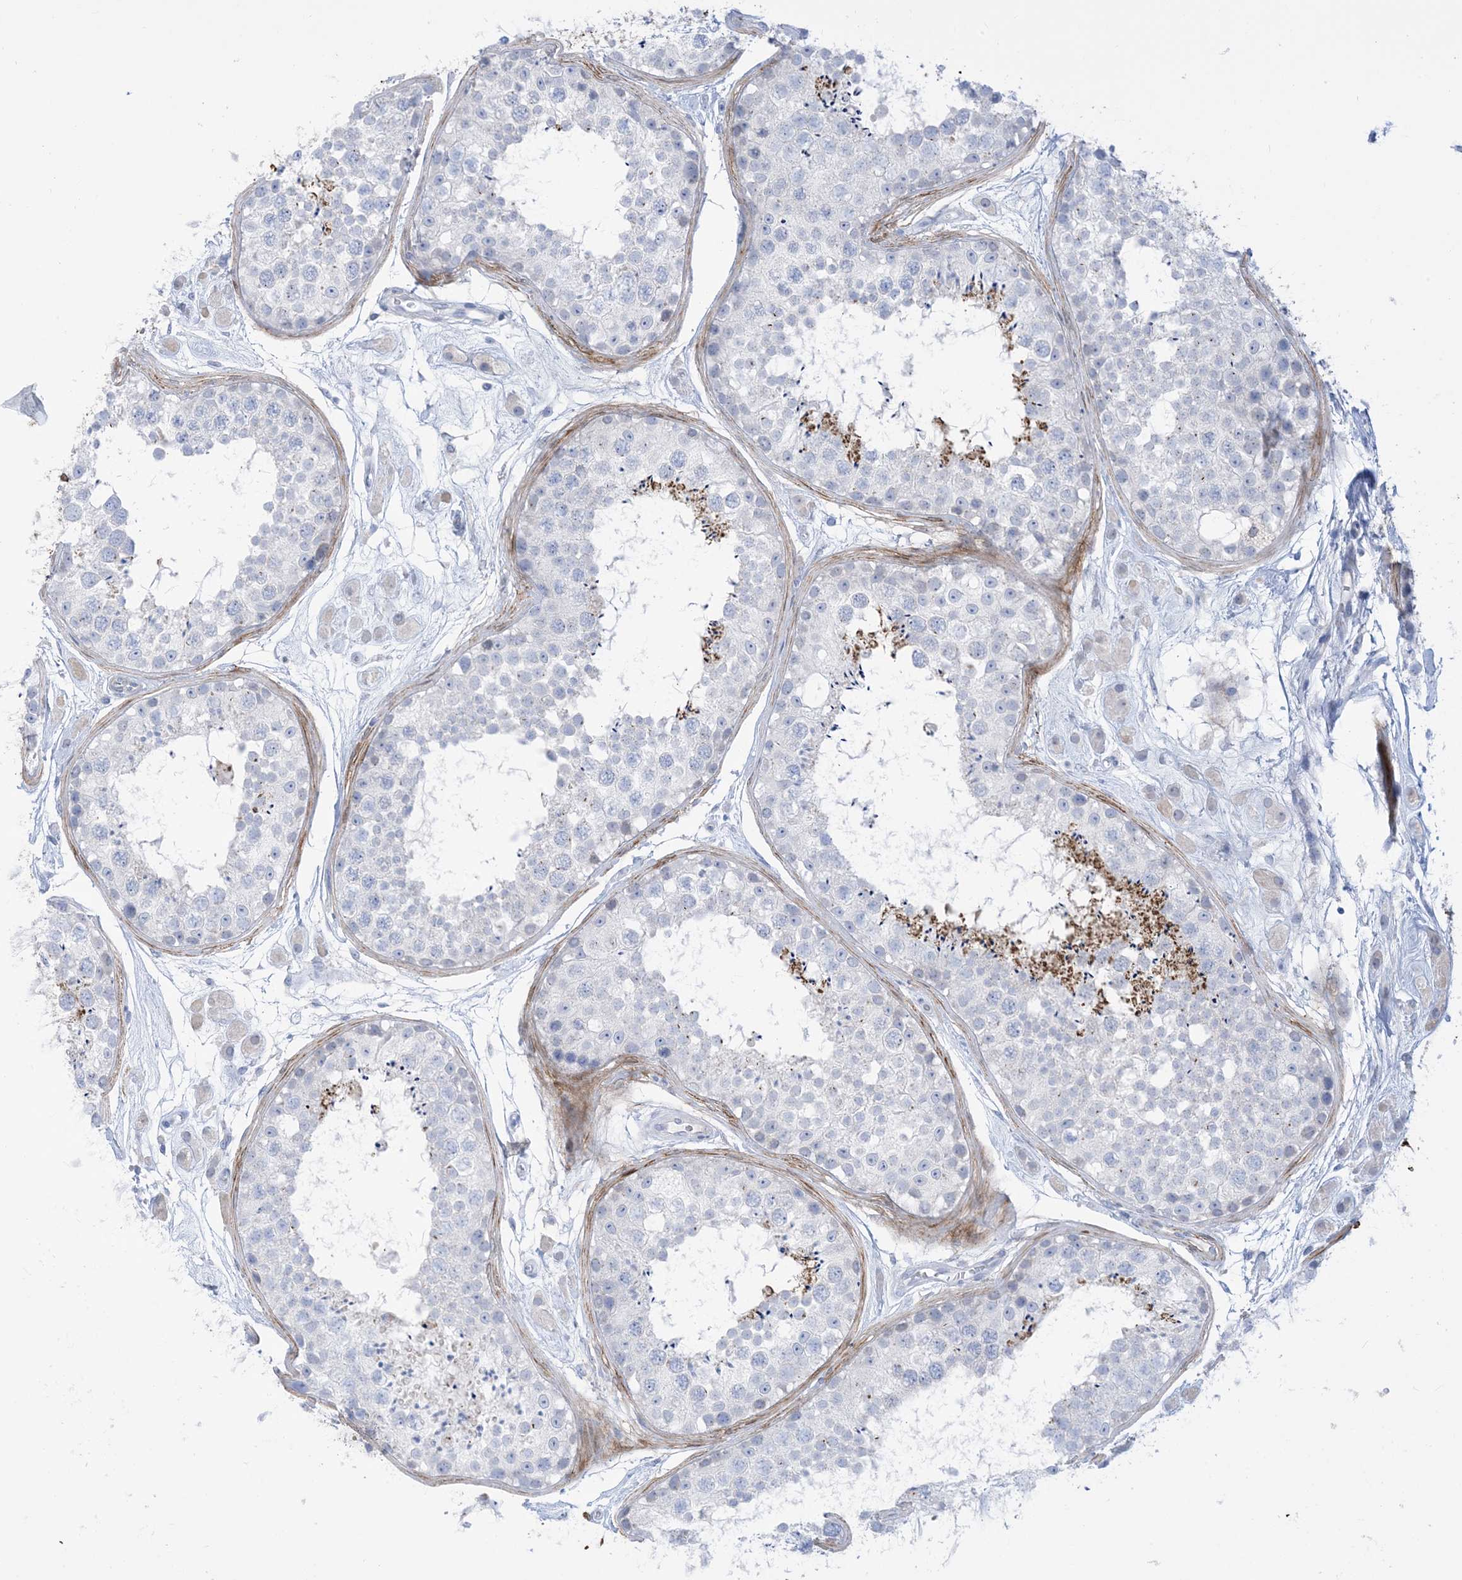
{"staining": {"intensity": "negative", "quantity": "none", "location": "none"}, "tissue": "testis", "cell_type": "Cells in seminiferous ducts", "image_type": "normal", "snomed": [{"axis": "morphology", "description": "Normal tissue, NOS"}, {"axis": "topography", "description": "Testis"}], "caption": "Testis was stained to show a protein in brown. There is no significant staining in cells in seminiferous ducts. (Immunohistochemistry (ihc), brightfield microscopy, high magnification).", "gene": "MARS2", "patient": {"sex": "male", "age": 25}}